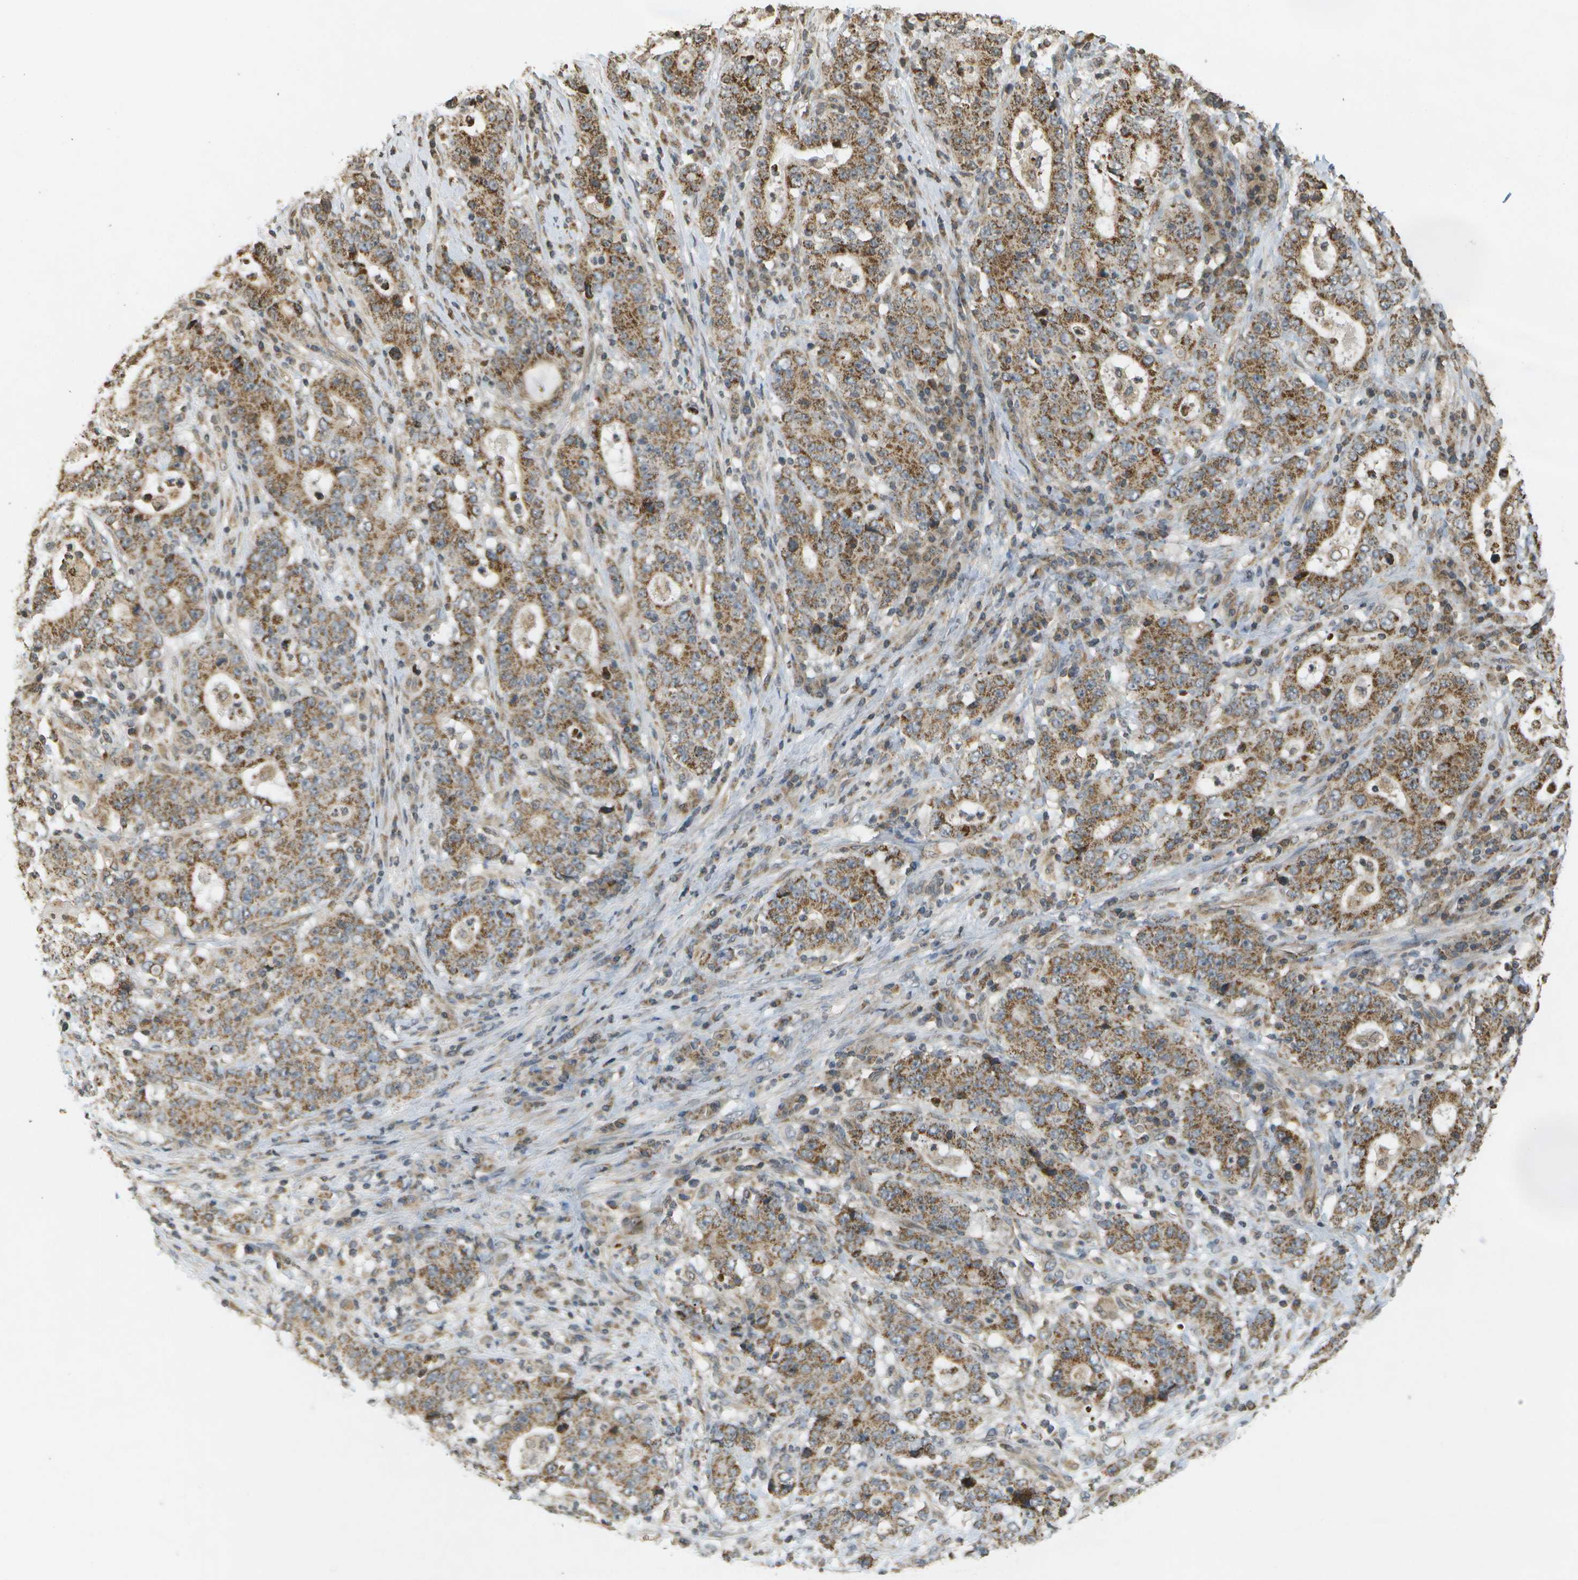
{"staining": {"intensity": "moderate", "quantity": ">75%", "location": "cytoplasmic/membranous"}, "tissue": "stomach cancer", "cell_type": "Tumor cells", "image_type": "cancer", "snomed": [{"axis": "morphology", "description": "Normal tissue, NOS"}, {"axis": "morphology", "description": "Adenocarcinoma, NOS"}, {"axis": "topography", "description": "Stomach, upper"}, {"axis": "topography", "description": "Stomach"}], "caption": "There is medium levels of moderate cytoplasmic/membranous staining in tumor cells of stomach adenocarcinoma, as demonstrated by immunohistochemical staining (brown color).", "gene": "RAB21", "patient": {"sex": "male", "age": 59}}